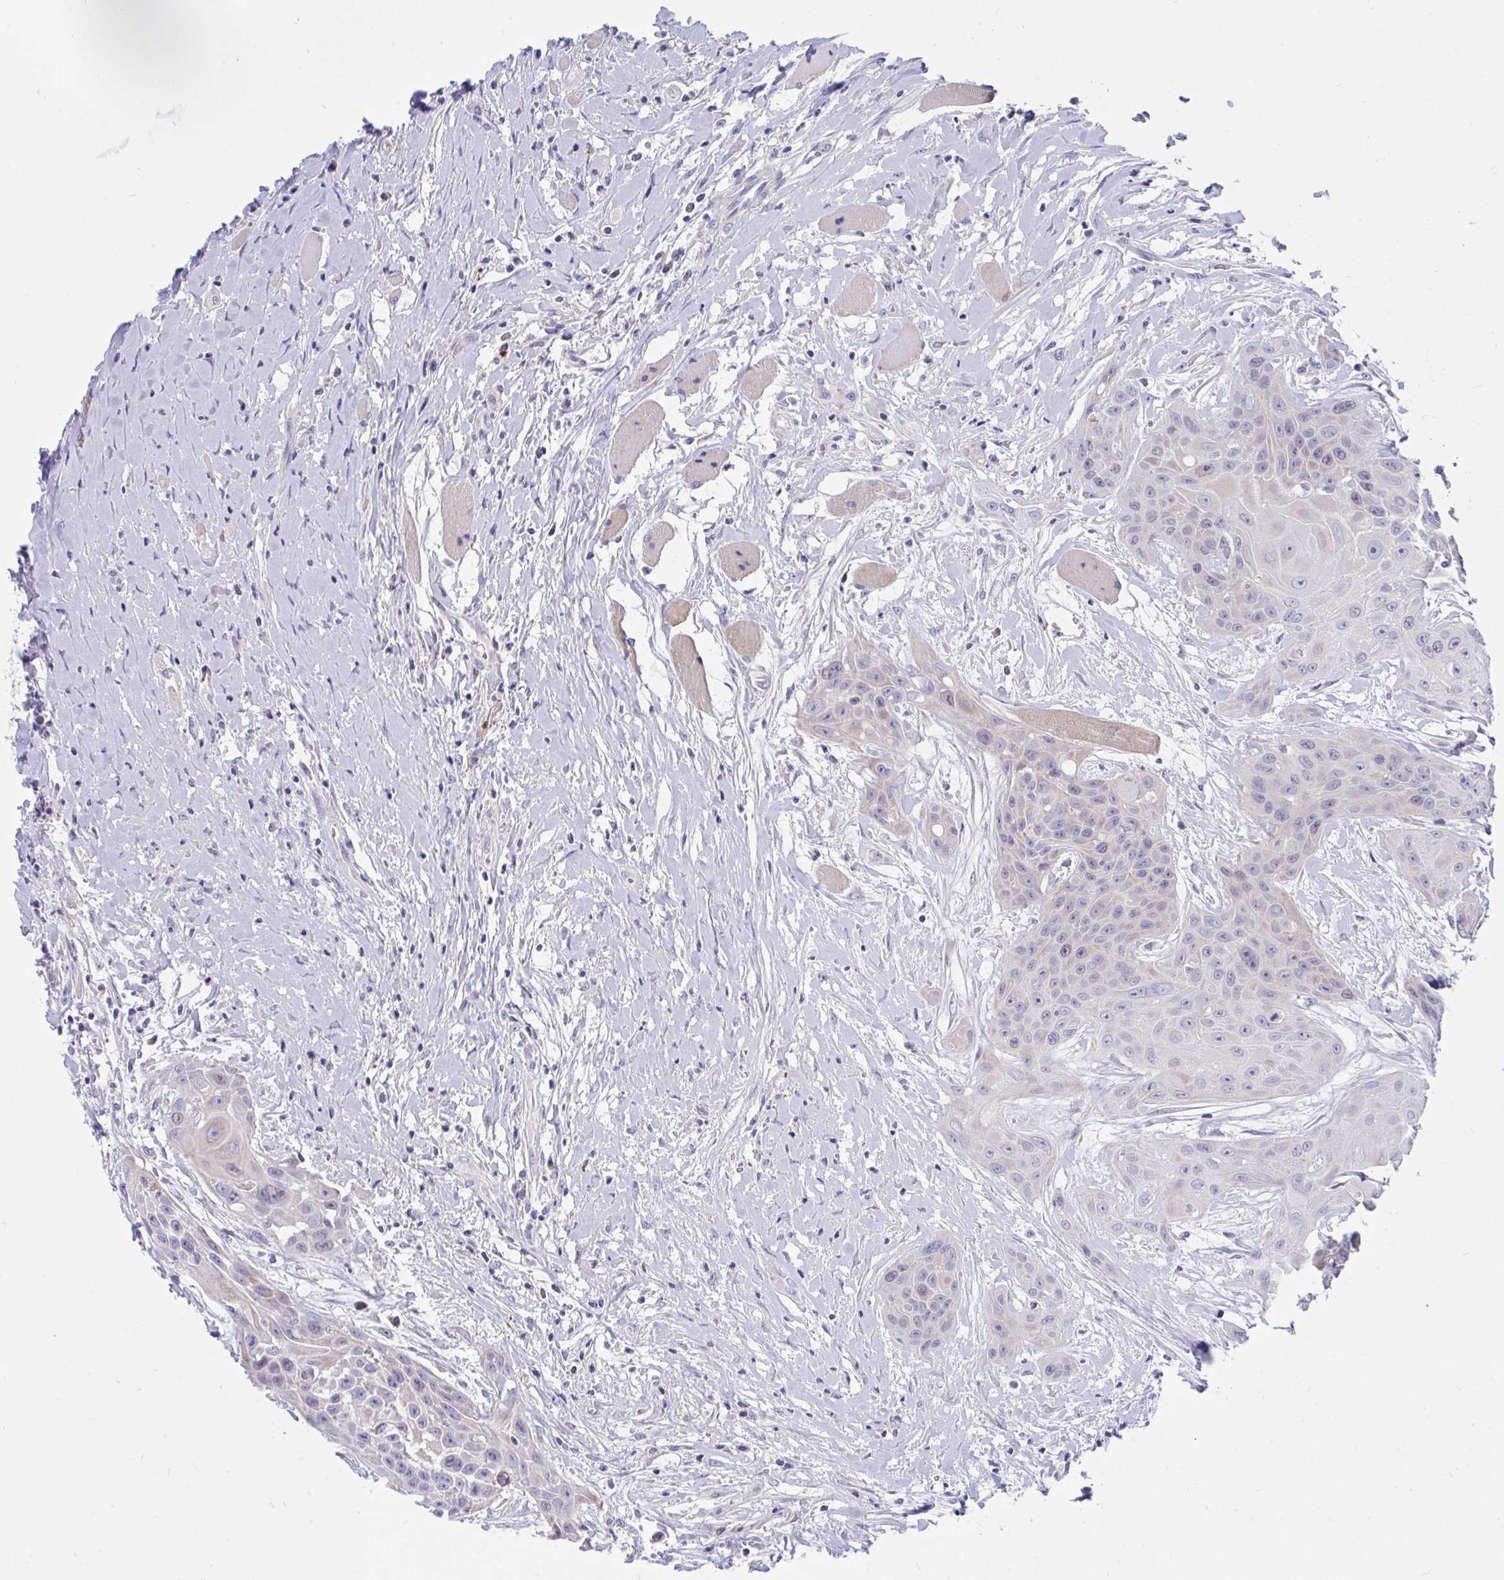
{"staining": {"intensity": "negative", "quantity": "none", "location": "none"}, "tissue": "head and neck cancer", "cell_type": "Tumor cells", "image_type": "cancer", "snomed": [{"axis": "morphology", "description": "Squamous cell carcinoma, NOS"}, {"axis": "topography", "description": "Head-Neck"}], "caption": "Immunohistochemistry (IHC) of human head and neck squamous cell carcinoma displays no expression in tumor cells.", "gene": "DTX3", "patient": {"sex": "female", "age": 73}}